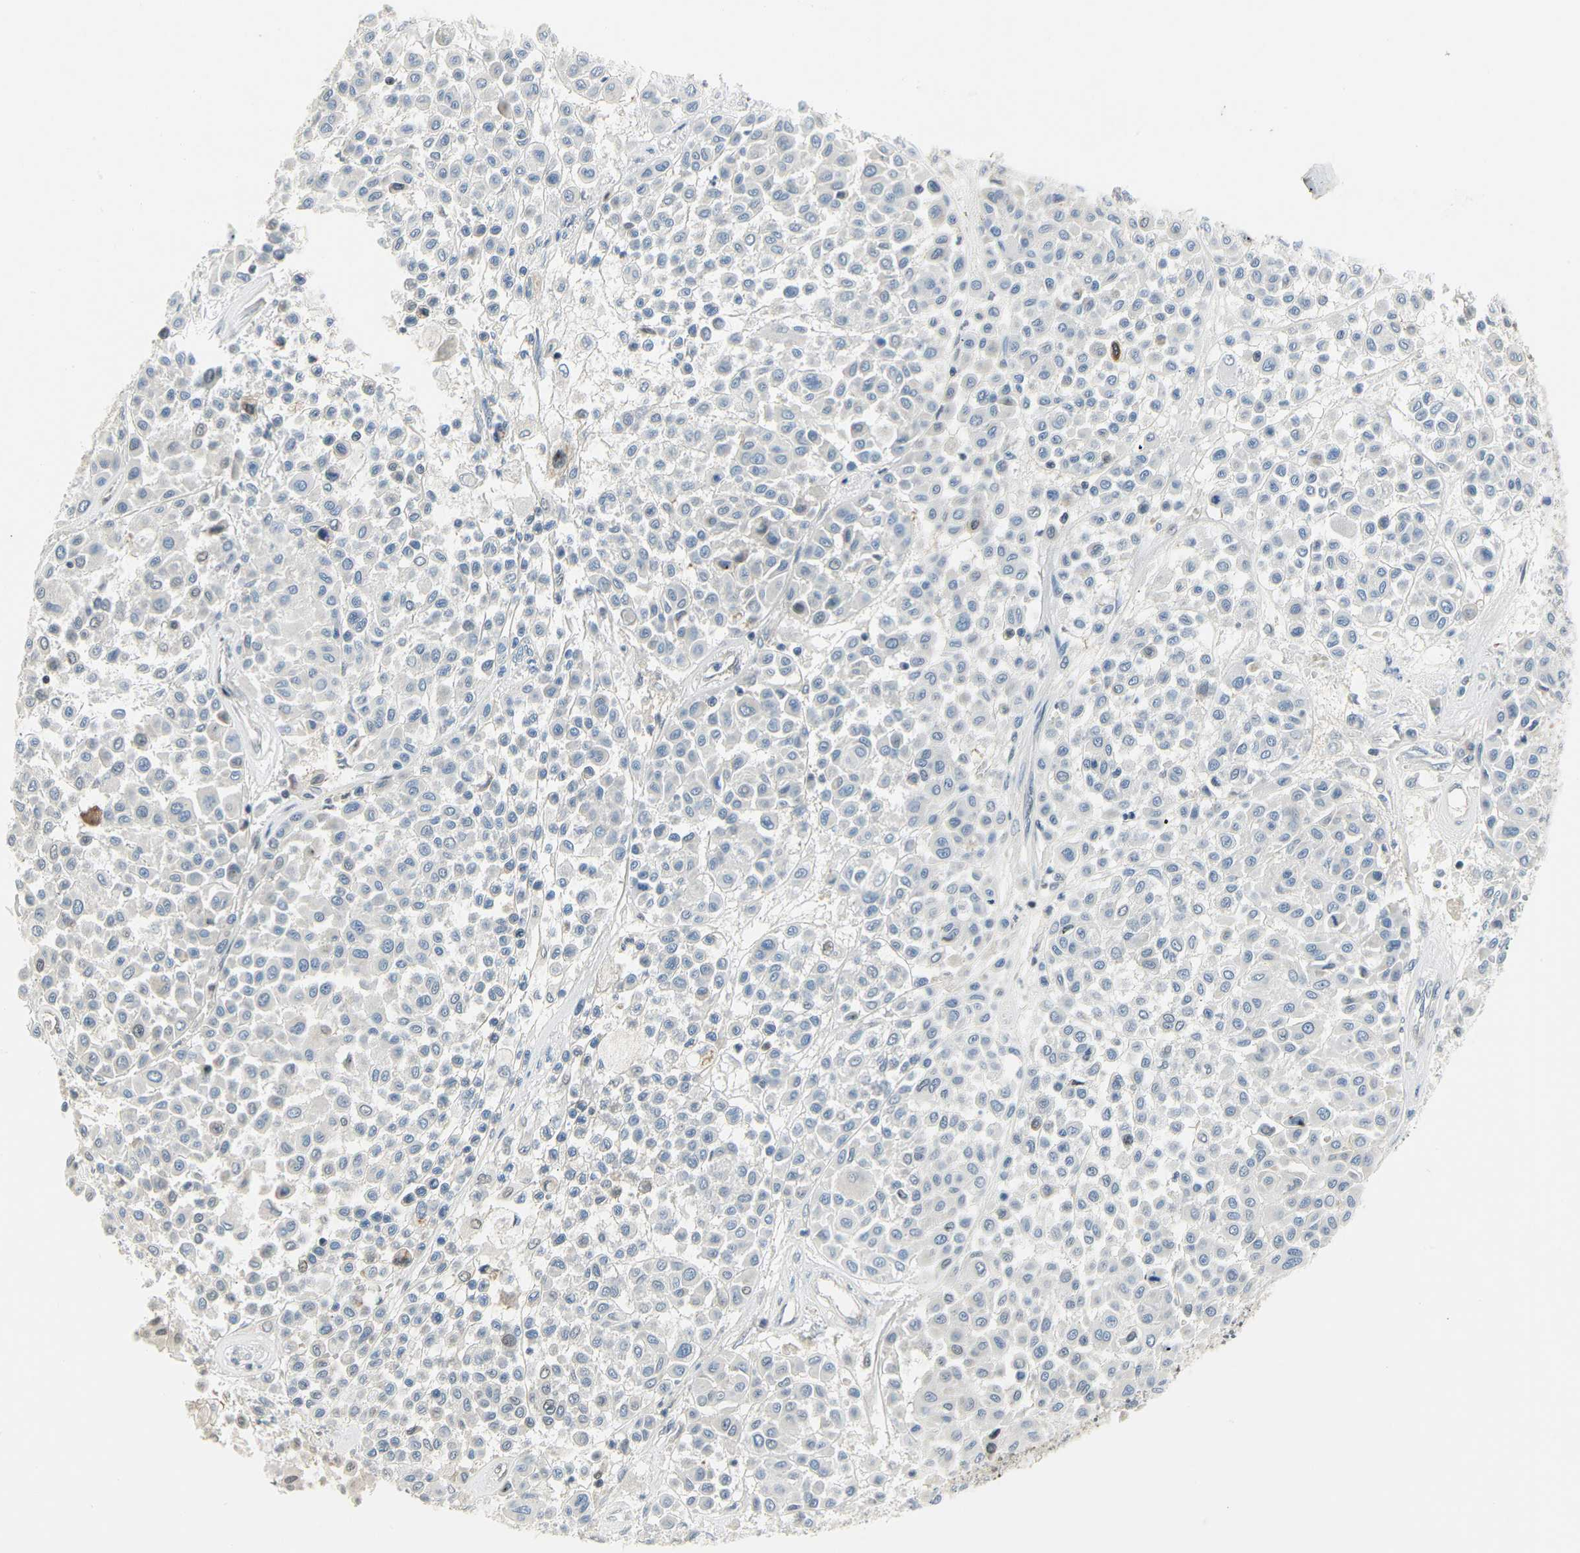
{"staining": {"intensity": "negative", "quantity": "none", "location": "none"}, "tissue": "melanoma", "cell_type": "Tumor cells", "image_type": "cancer", "snomed": [{"axis": "morphology", "description": "Malignant melanoma, Metastatic site"}, {"axis": "topography", "description": "Soft tissue"}], "caption": "High power microscopy image of an IHC image of melanoma, revealing no significant positivity in tumor cells.", "gene": "IMPG2", "patient": {"sex": "male", "age": 41}}